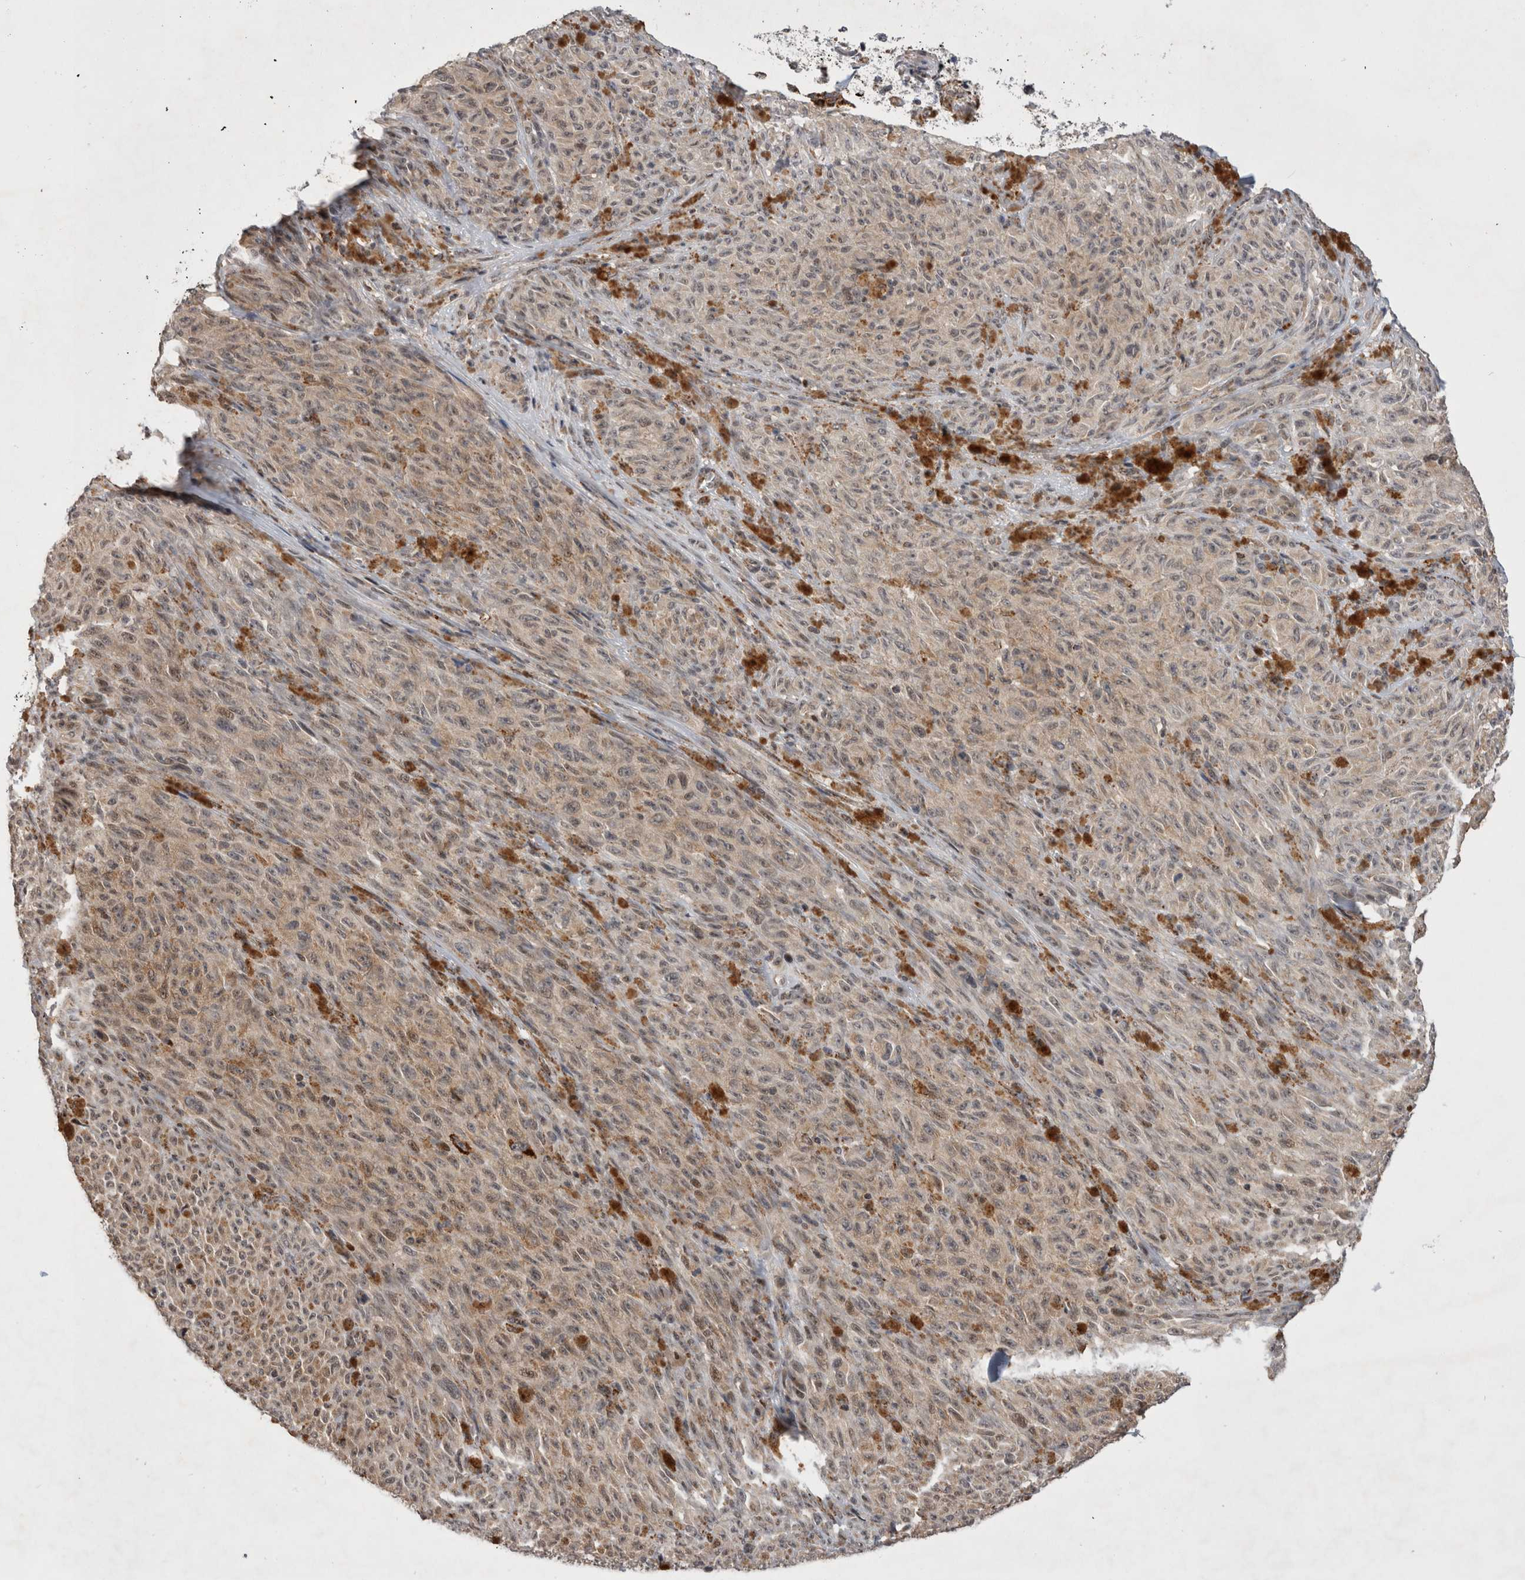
{"staining": {"intensity": "weak", "quantity": ">75%", "location": "cytoplasmic/membranous"}, "tissue": "melanoma", "cell_type": "Tumor cells", "image_type": "cancer", "snomed": [{"axis": "morphology", "description": "Malignant melanoma, NOS"}, {"axis": "topography", "description": "Skin"}], "caption": "Immunohistochemical staining of malignant melanoma exhibits low levels of weak cytoplasmic/membranous positivity in approximately >75% of tumor cells.", "gene": "MRPL37", "patient": {"sex": "female", "age": 82}}